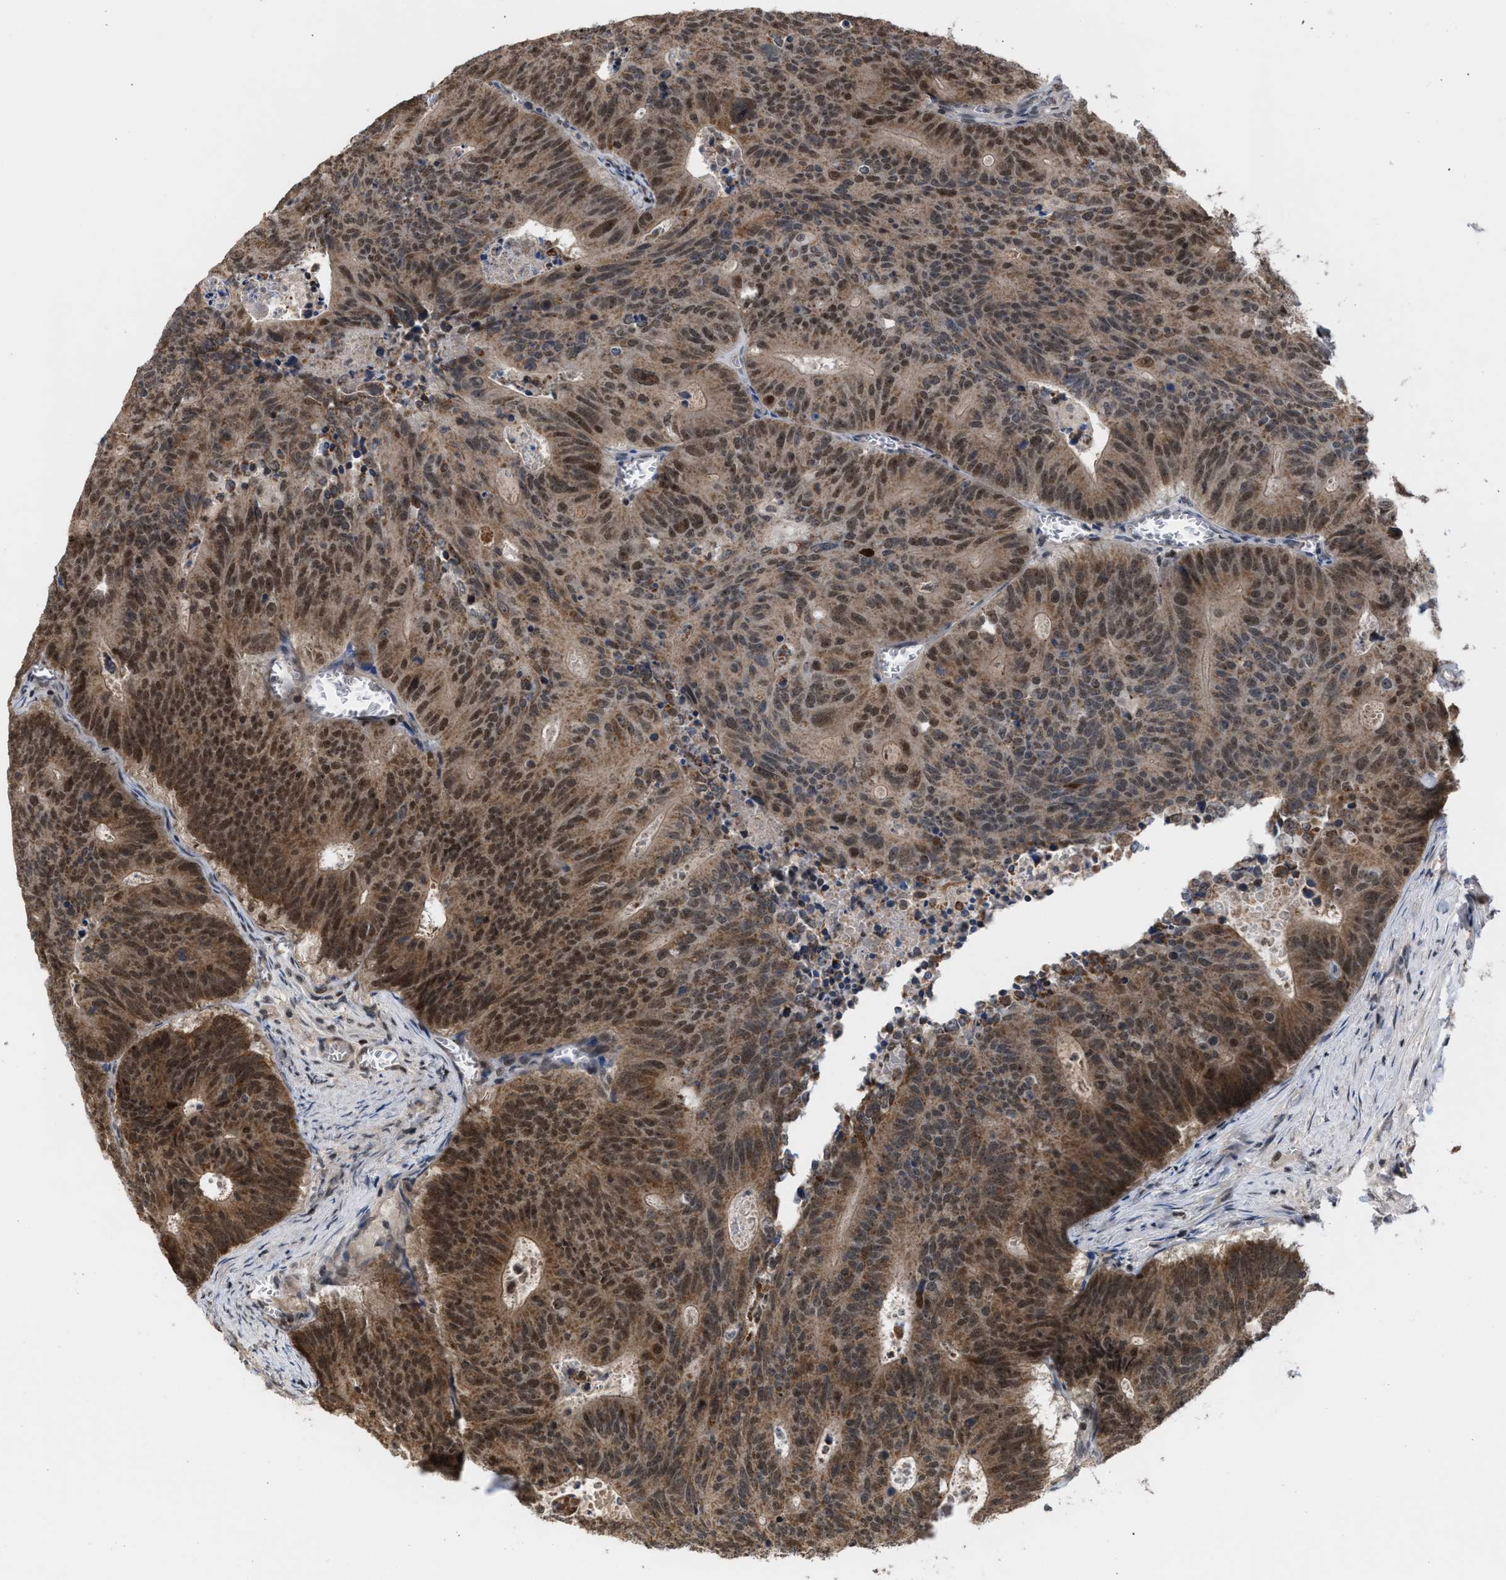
{"staining": {"intensity": "moderate", "quantity": ">75%", "location": "cytoplasmic/membranous,nuclear"}, "tissue": "colorectal cancer", "cell_type": "Tumor cells", "image_type": "cancer", "snomed": [{"axis": "morphology", "description": "Adenocarcinoma, NOS"}, {"axis": "topography", "description": "Colon"}], "caption": "A brown stain highlights moderate cytoplasmic/membranous and nuclear staining of a protein in human colorectal cancer (adenocarcinoma) tumor cells.", "gene": "C9orf78", "patient": {"sex": "male", "age": 87}}